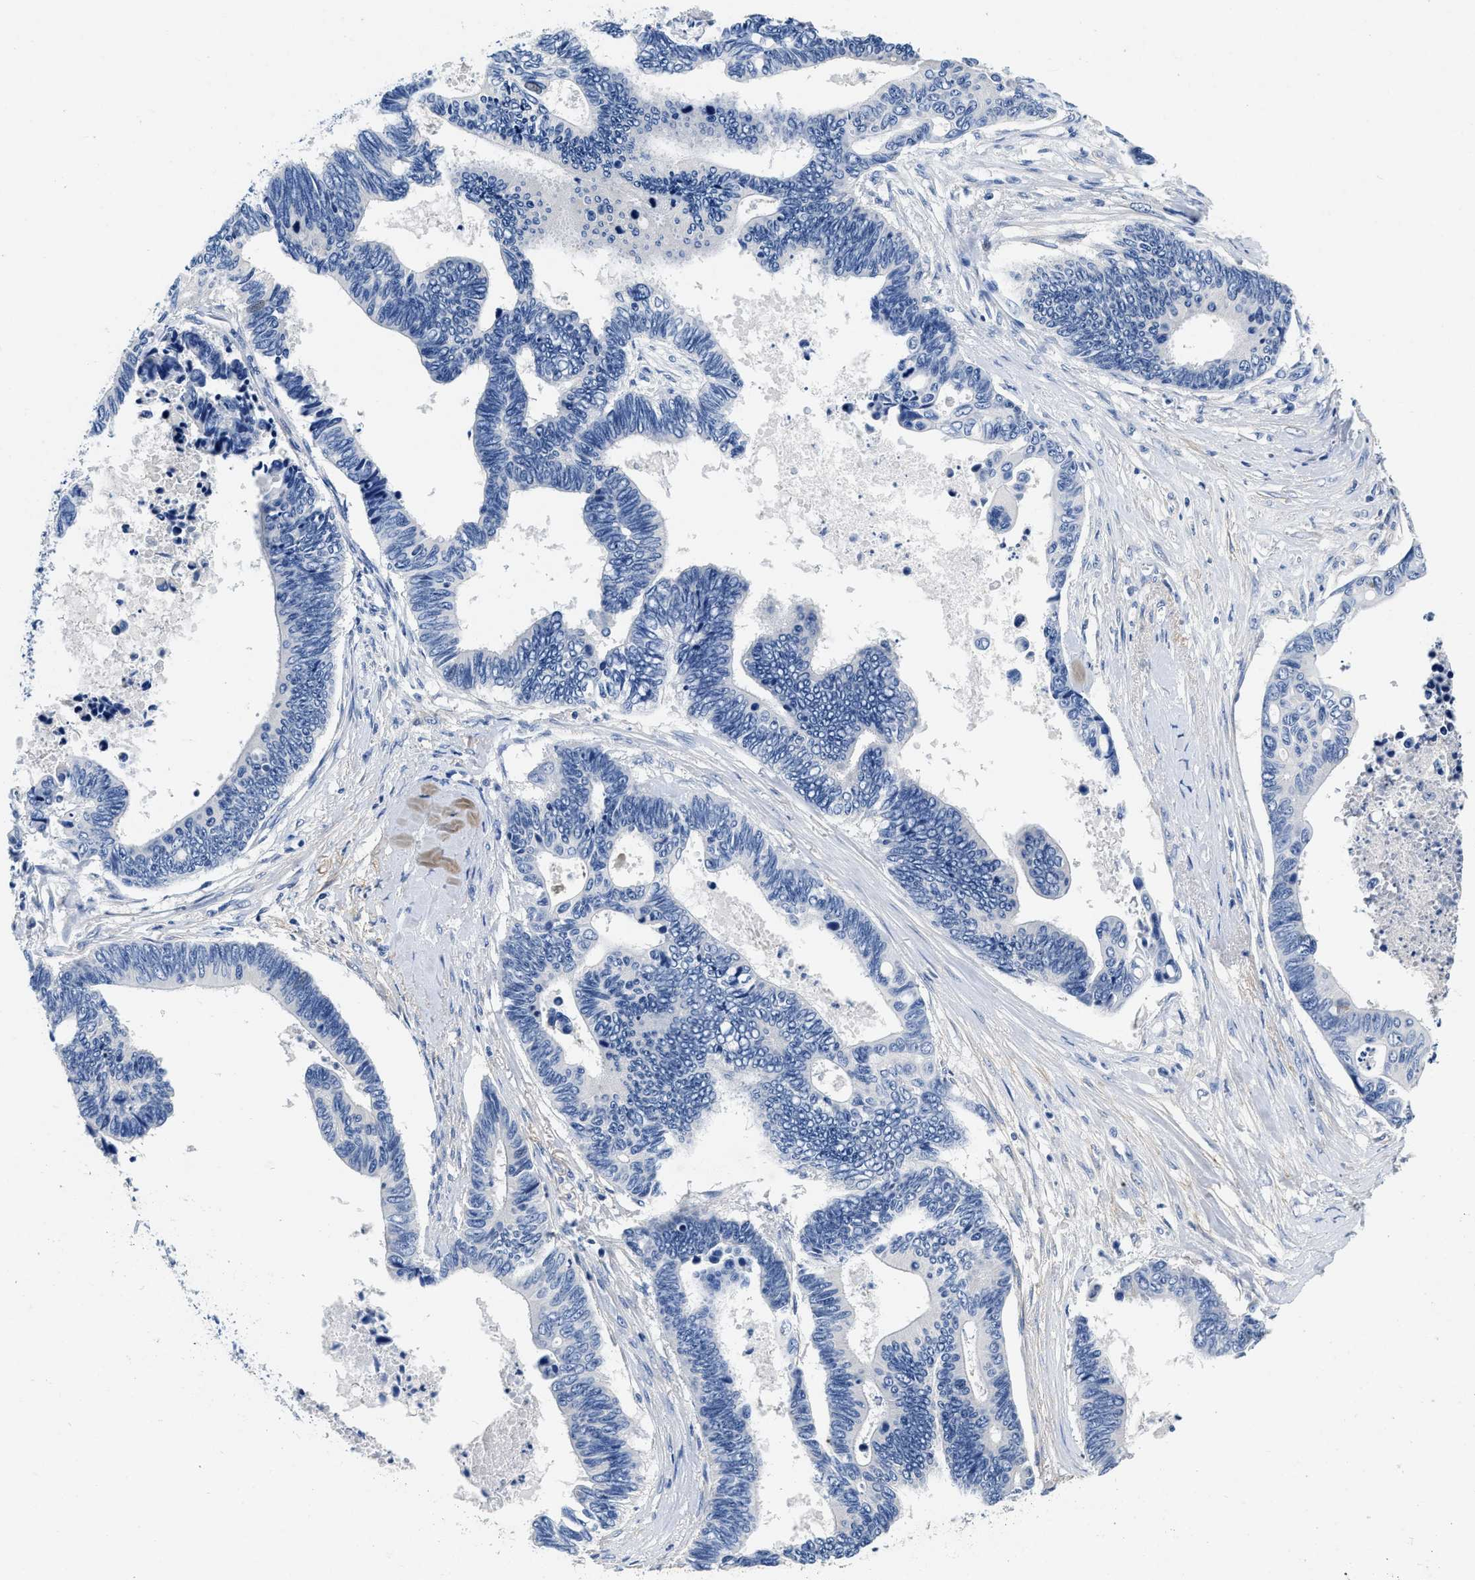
{"staining": {"intensity": "negative", "quantity": "none", "location": "none"}, "tissue": "pancreatic cancer", "cell_type": "Tumor cells", "image_type": "cancer", "snomed": [{"axis": "morphology", "description": "Adenocarcinoma, NOS"}, {"axis": "topography", "description": "Pancreas"}], "caption": "Immunohistochemistry of pancreatic adenocarcinoma demonstrates no staining in tumor cells.", "gene": "FBLN2", "patient": {"sex": "female", "age": 70}}